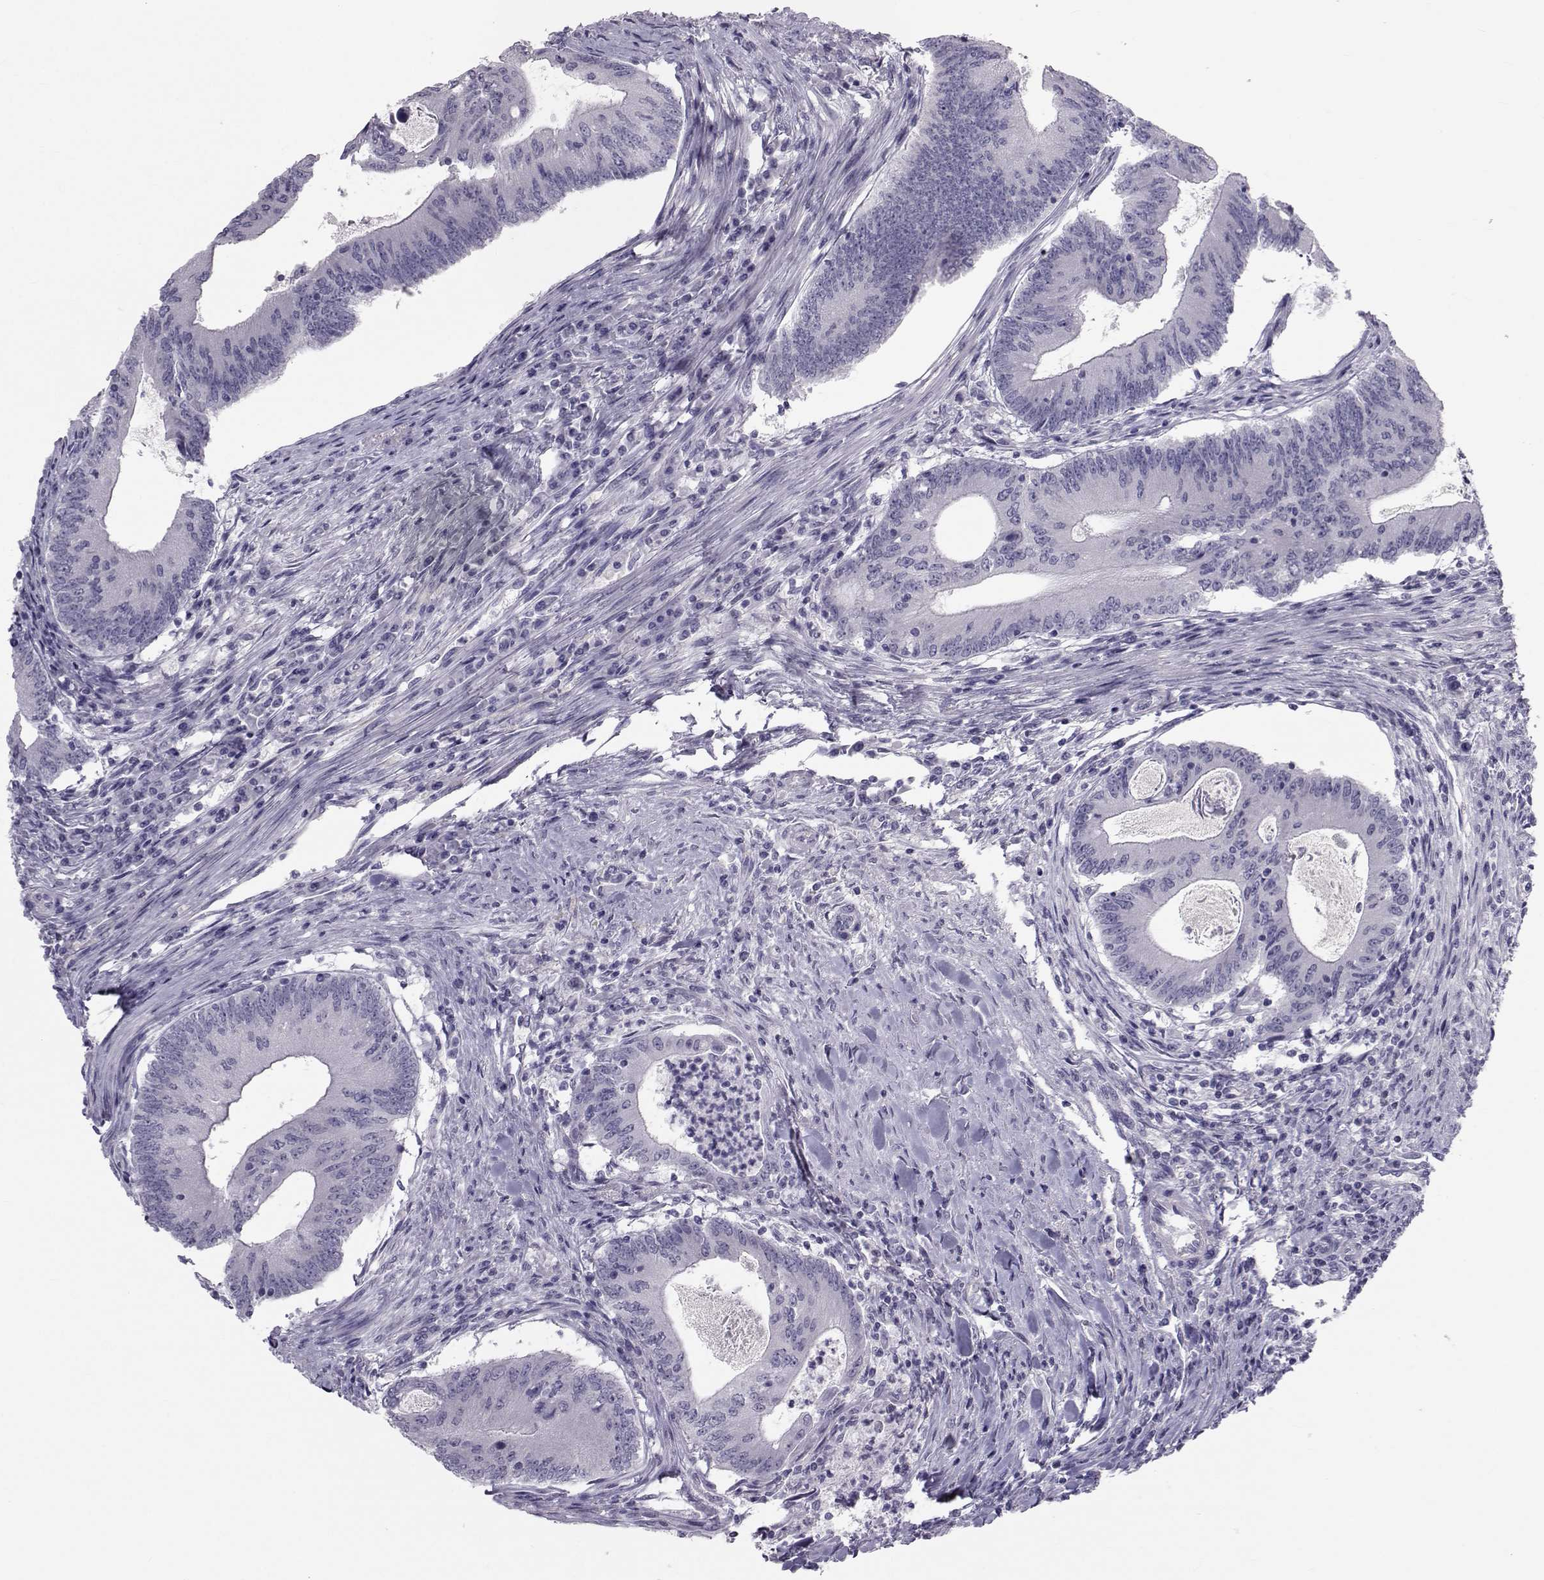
{"staining": {"intensity": "negative", "quantity": "none", "location": "none"}, "tissue": "colorectal cancer", "cell_type": "Tumor cells", "image_type": "cancer", "snomed": [{"axis": "morphology", "description": "Adenocarcinoma, NOS"}, {"axis": "topography", "description": "Colon"}], "caption": "IHC histopathology image of neoplastic tissue: human adenocarcinoma (colorectal) stained with DAB reveals no significant protein staining in tumor cells.", "gene": "GARIN3", "patient": {"sex": "female", "age": 70}}